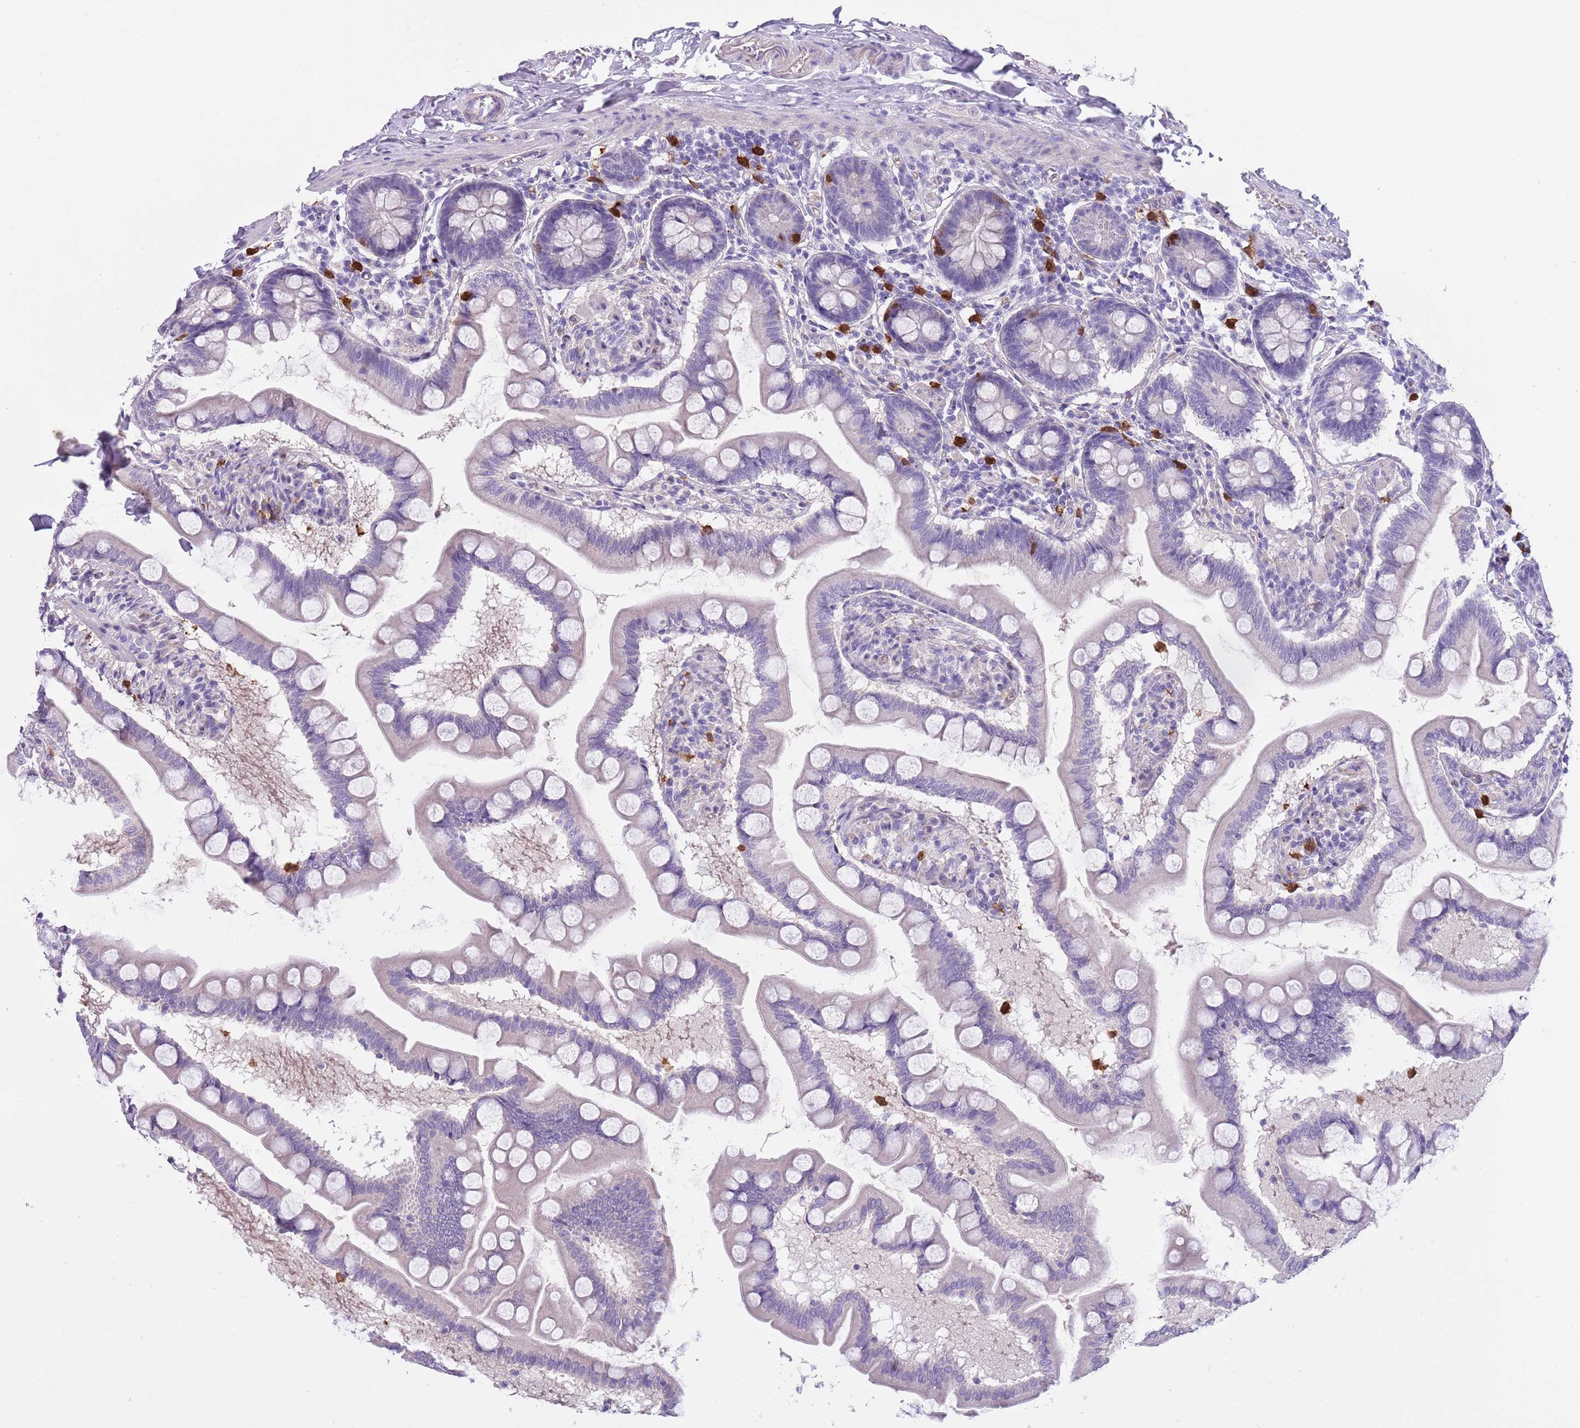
{"staining": {"intensity": "negative", "quantity": "none", "location": "none"}, "tissue": "small intestine", "cell_type": "Glandular cells", "image_type": "normal", "snomed": [{"axis": "morphology", "description": "Normal tissue, NOS"}, {"axis": "topography", "description": "Small intestine"}], "caption": "Immunohistochemistry photomicrograph of unremarkable small intestine stained for a protein (brown), which displays no positivity in glandular cells.", "gene": "TSGA13", "patient": {"sex": "male", "age": 41}}